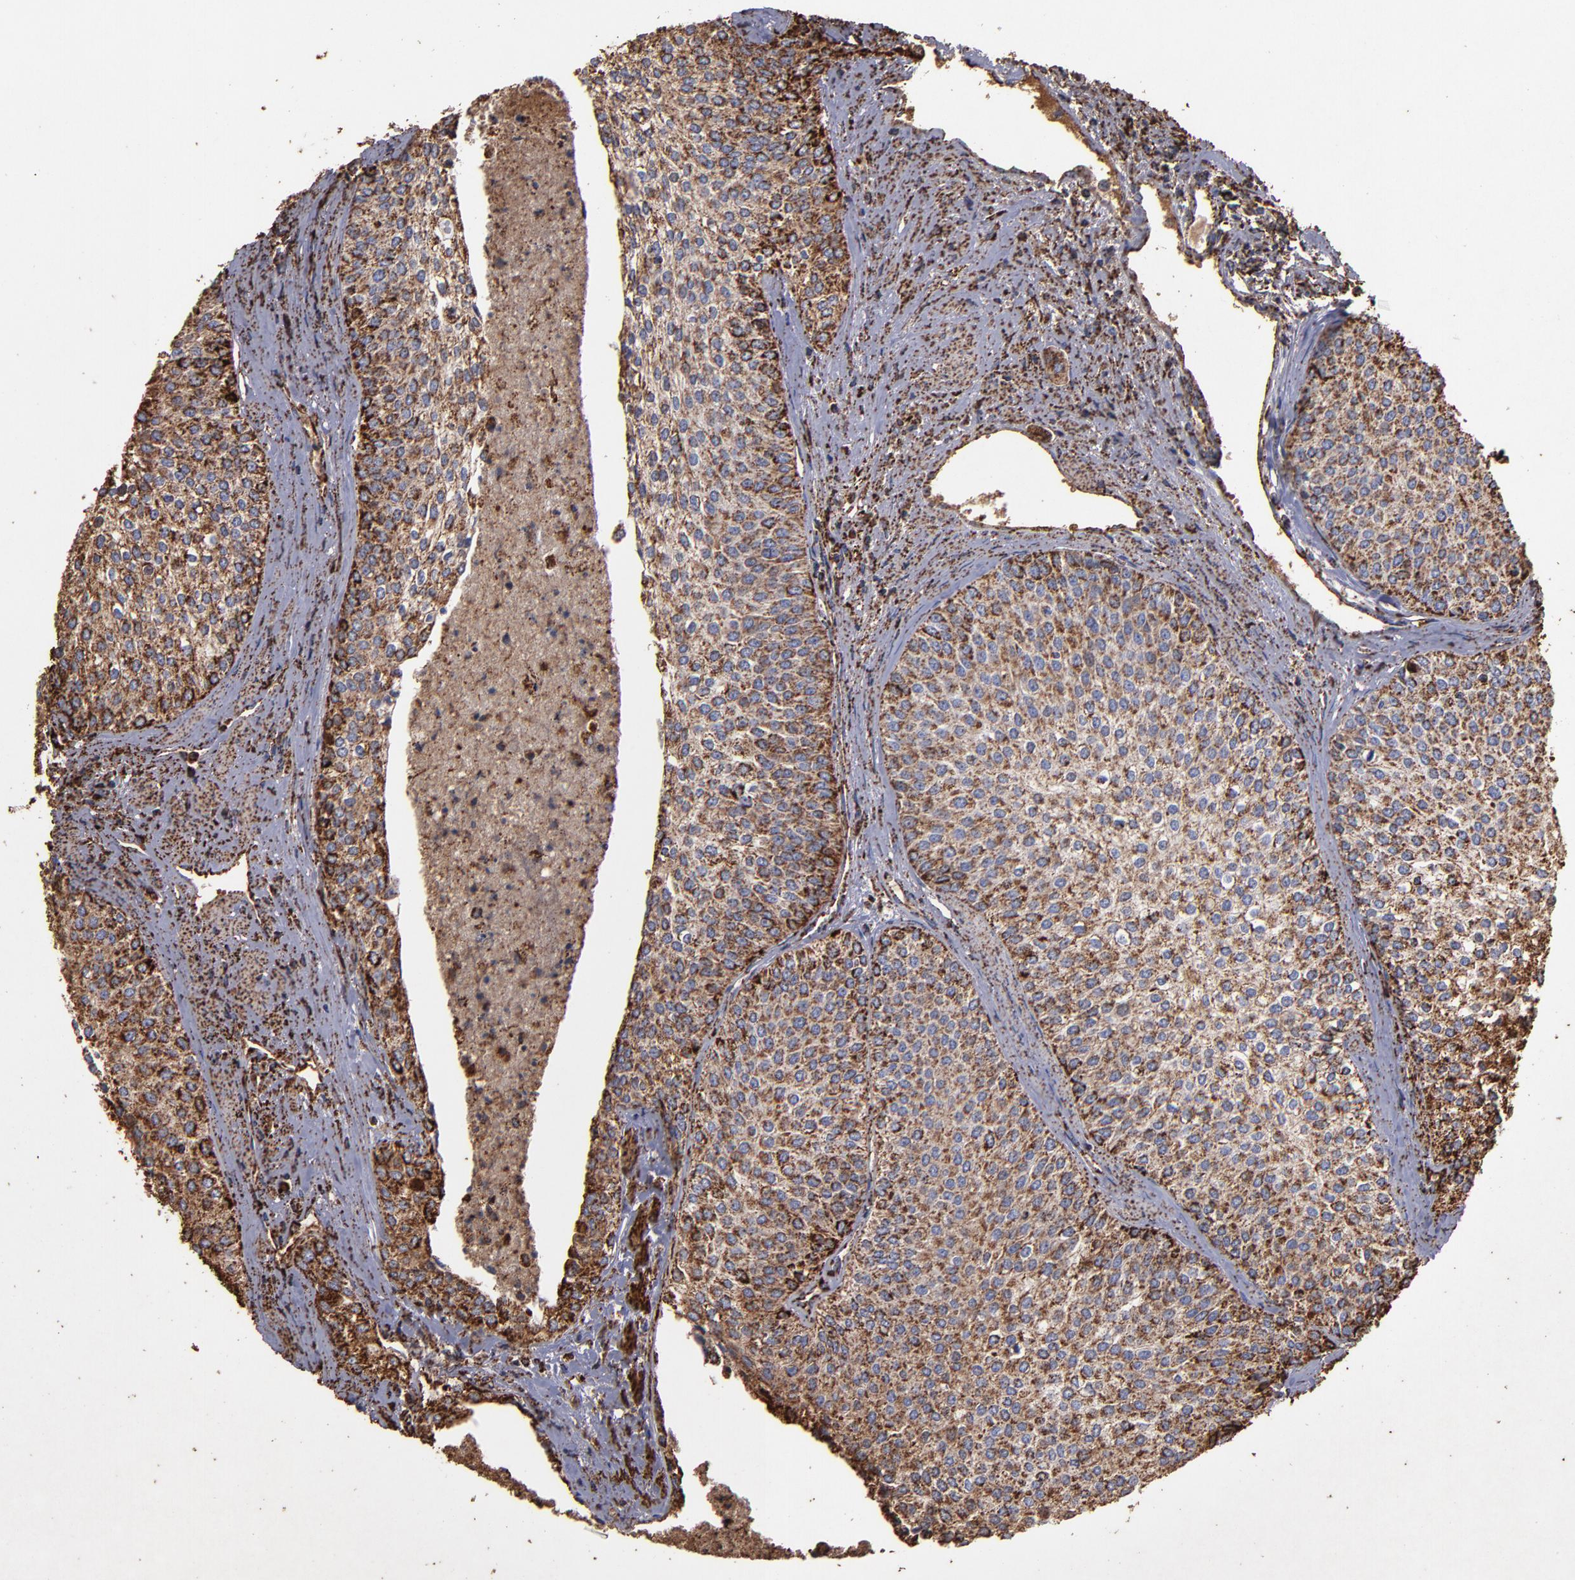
{"staining": {"intensity": "strong", "quantity": ">75%", "location": "cytoplasmic/membranous"}, "tissue": "urothelial cancer", "cell_type": "Tumor cells", "image_type": "cancer", "snomed": [{"axis": "morphology", "description": "Urothelial carcinoma, Low grade"}, {"axis": "topography", "description": "Urinary bladder"}], "caption": "Protein expression analysis of urothelial carcinoma (low-grade) reveals strong cytoplasmic/membranous expression in about >75% of tumor cells.", "gene": "SOD2", "patient": {"sex": "female", "age": 73}}